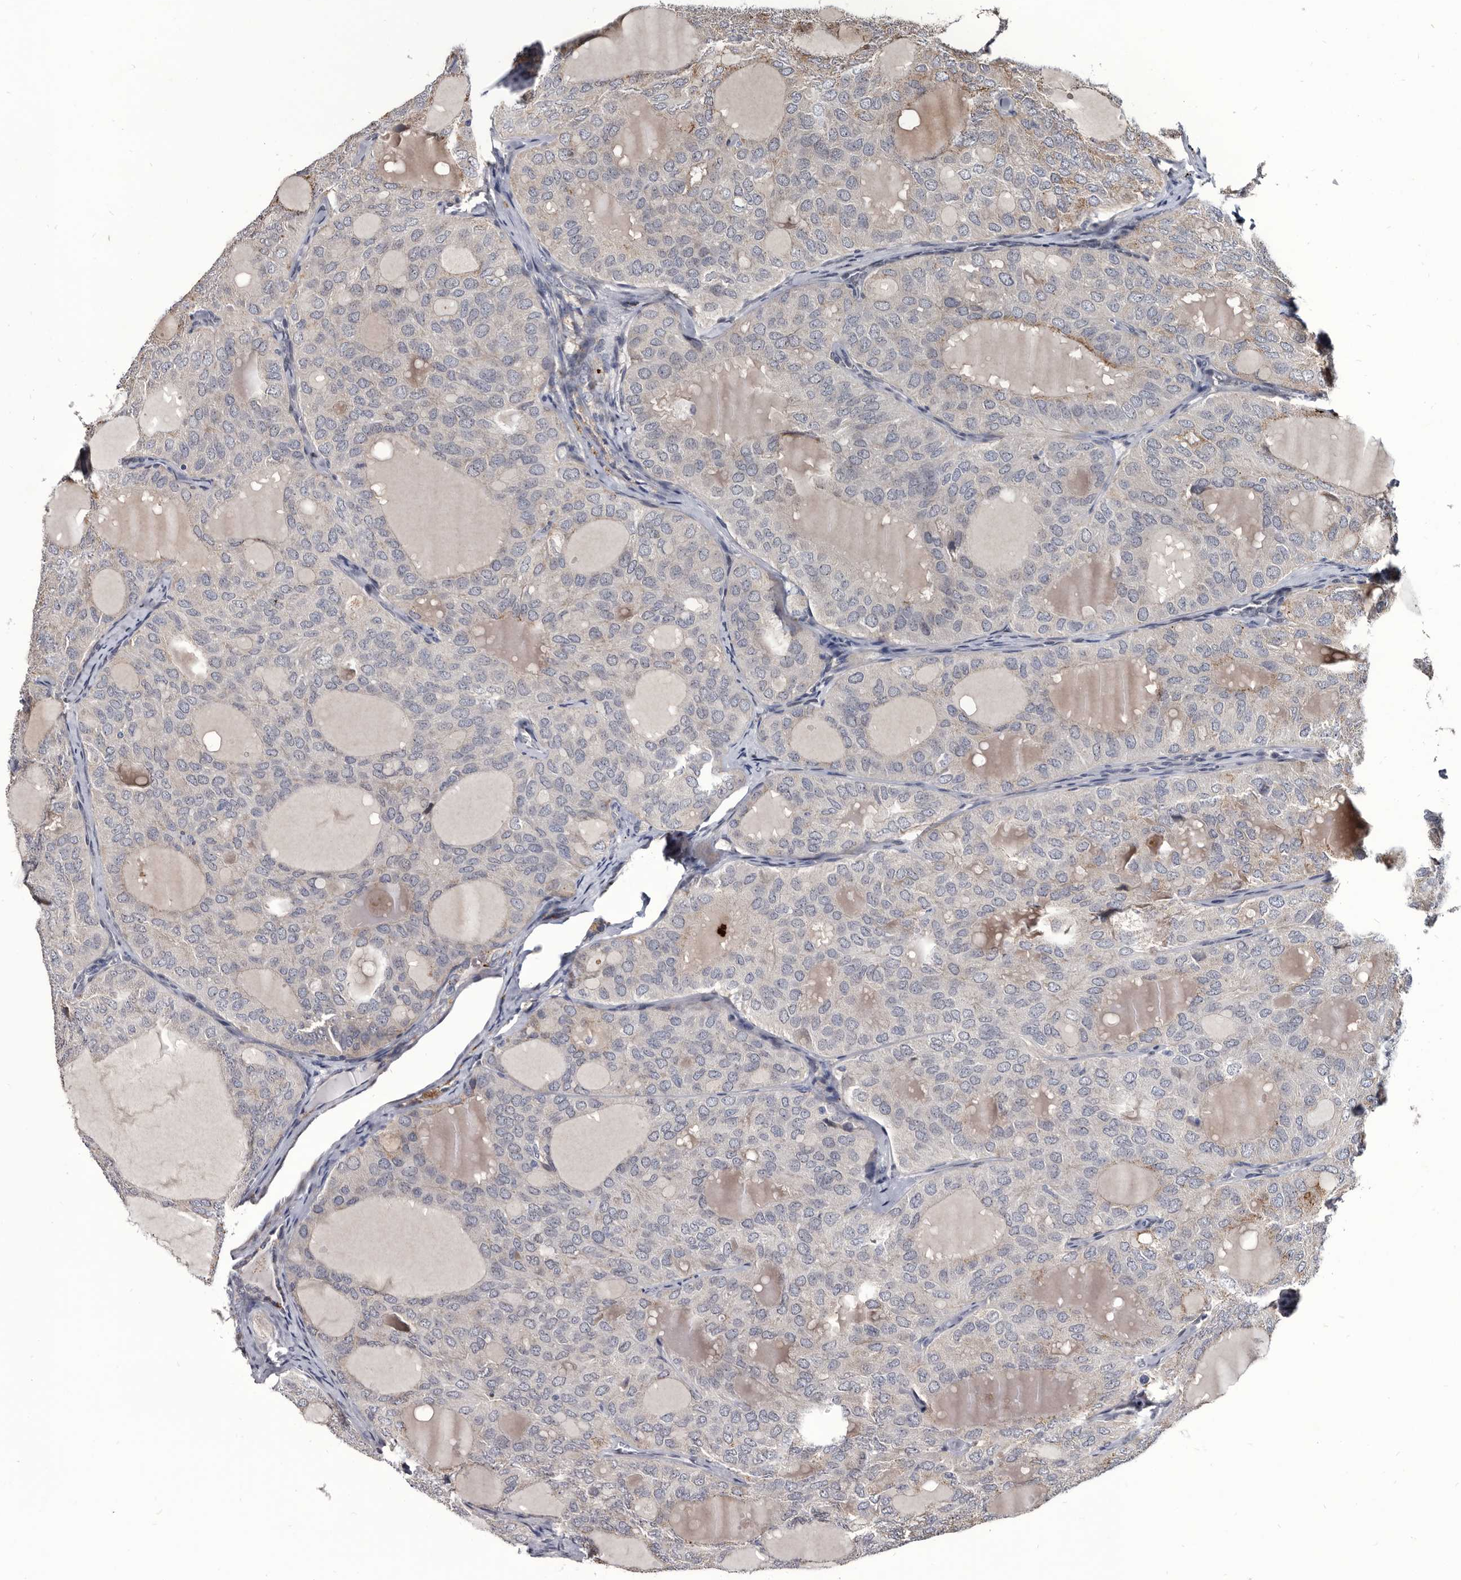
{"staining": {"intensity": "weak", "quantity": "<25%", "location": "cytoplasmic/membranous"}, "tissue": "thyroid cancer", "cell_type": "Tumor cells", "image_type": "cancer", "snomed": [{"axis": "morphology", "description": "Follicular adenoma carcinoma, NOS"}, {"axis": "topography", "description": "Thyroid gland"}], "caption": "Tumor cells show no significant expression in thyroid follicular adenoma carcinoma.", "gene": "PROM1", "patient": {"sex": "male", "age": 75}}